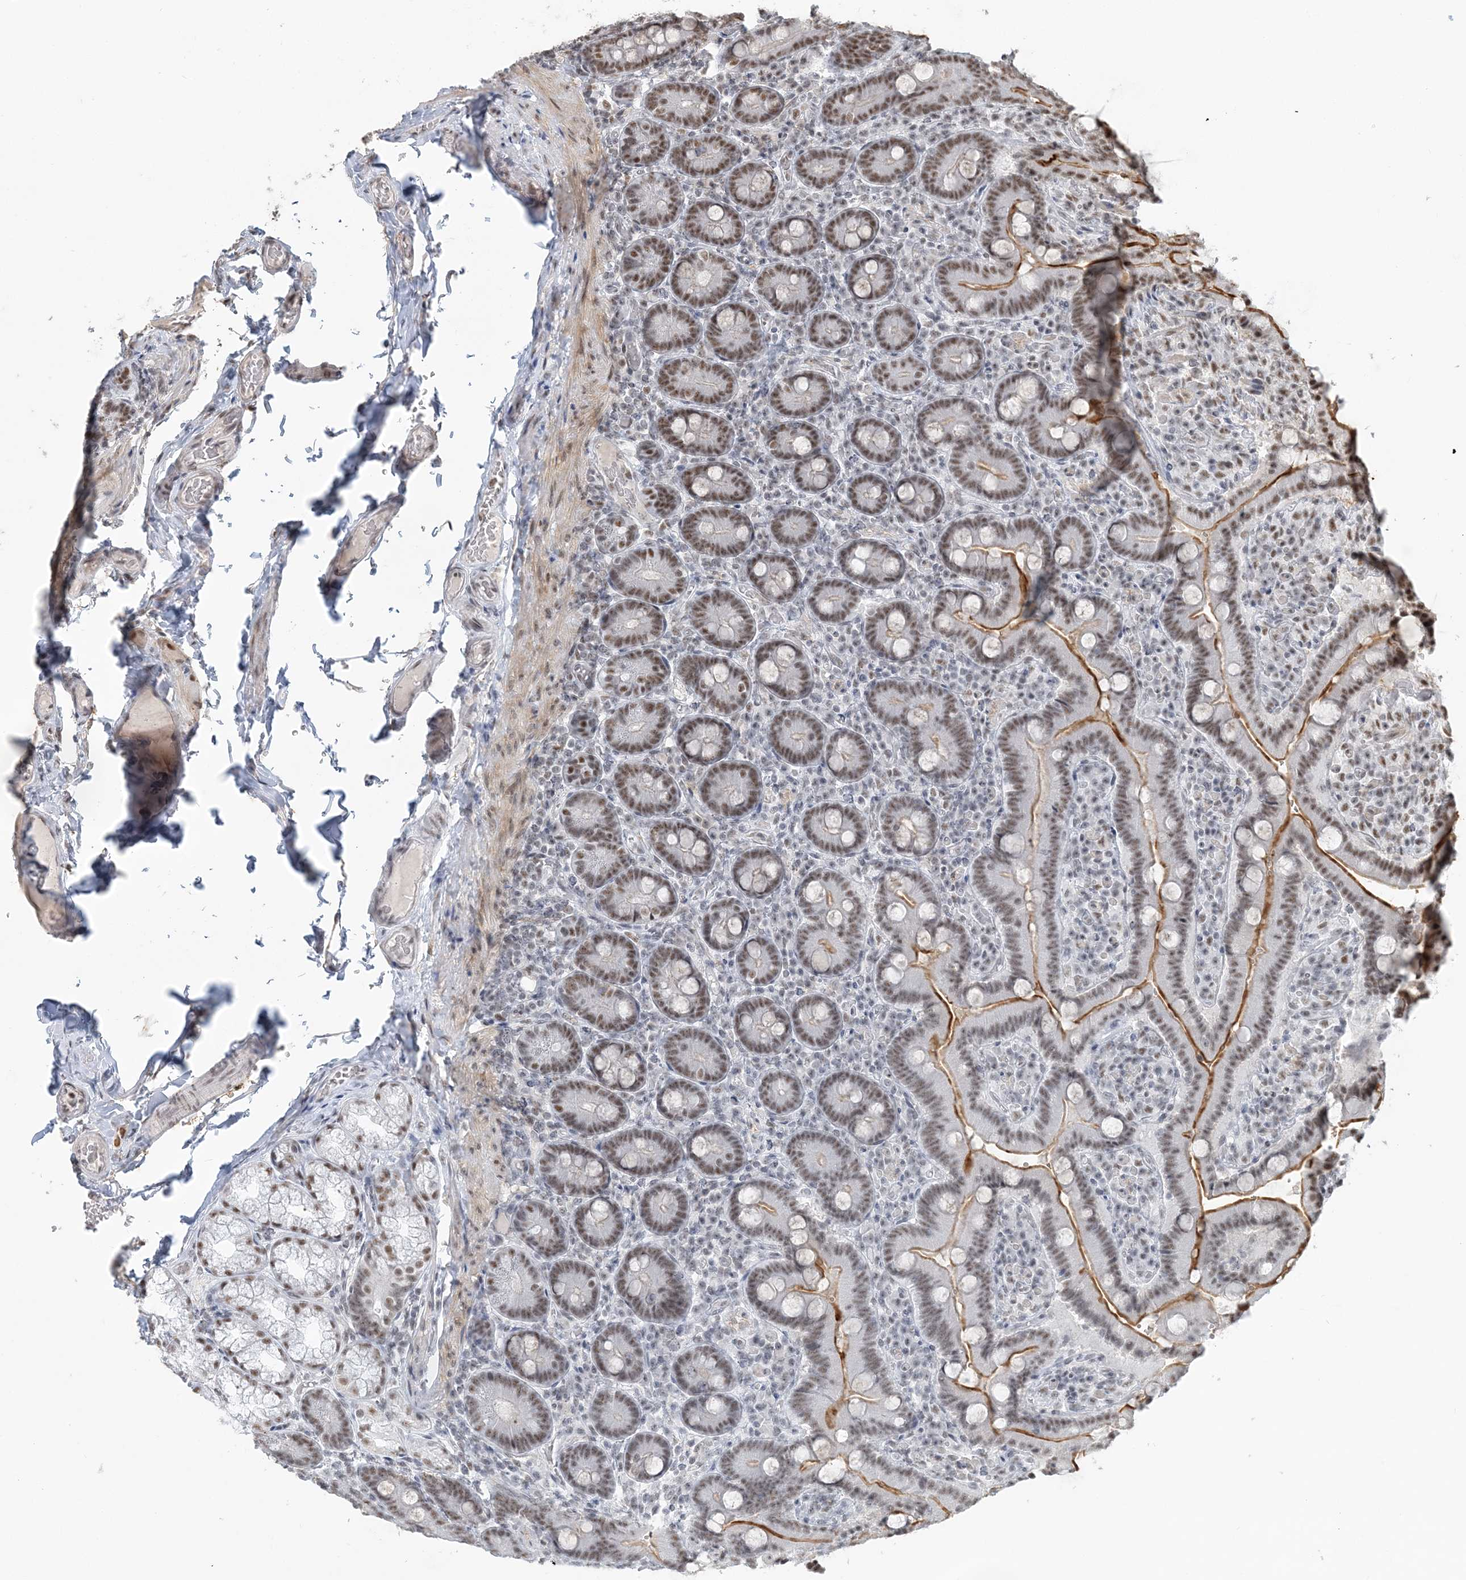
{"staining": {"intensity": "strong", "quantity": "25%-75%", "location": "cytoplasmic/membranous,nuclear"}, "tissue": "duodenum", "cell_type": "Glandular cells", "image_type": "normal", "snomed": [{"axis": "morphology", "description": "Normal tissue, NOS"}, {"axis": "topography", "description": "Duodenum"}], "caption": "Glandular cells demonstrate high levels of strong cytoplasmic/membranous,nuclear staining in about 25%-75% of cells in benign human duodenum.", "gene": "PLRG1", "patient": {"sex": "female", "age": 62}}